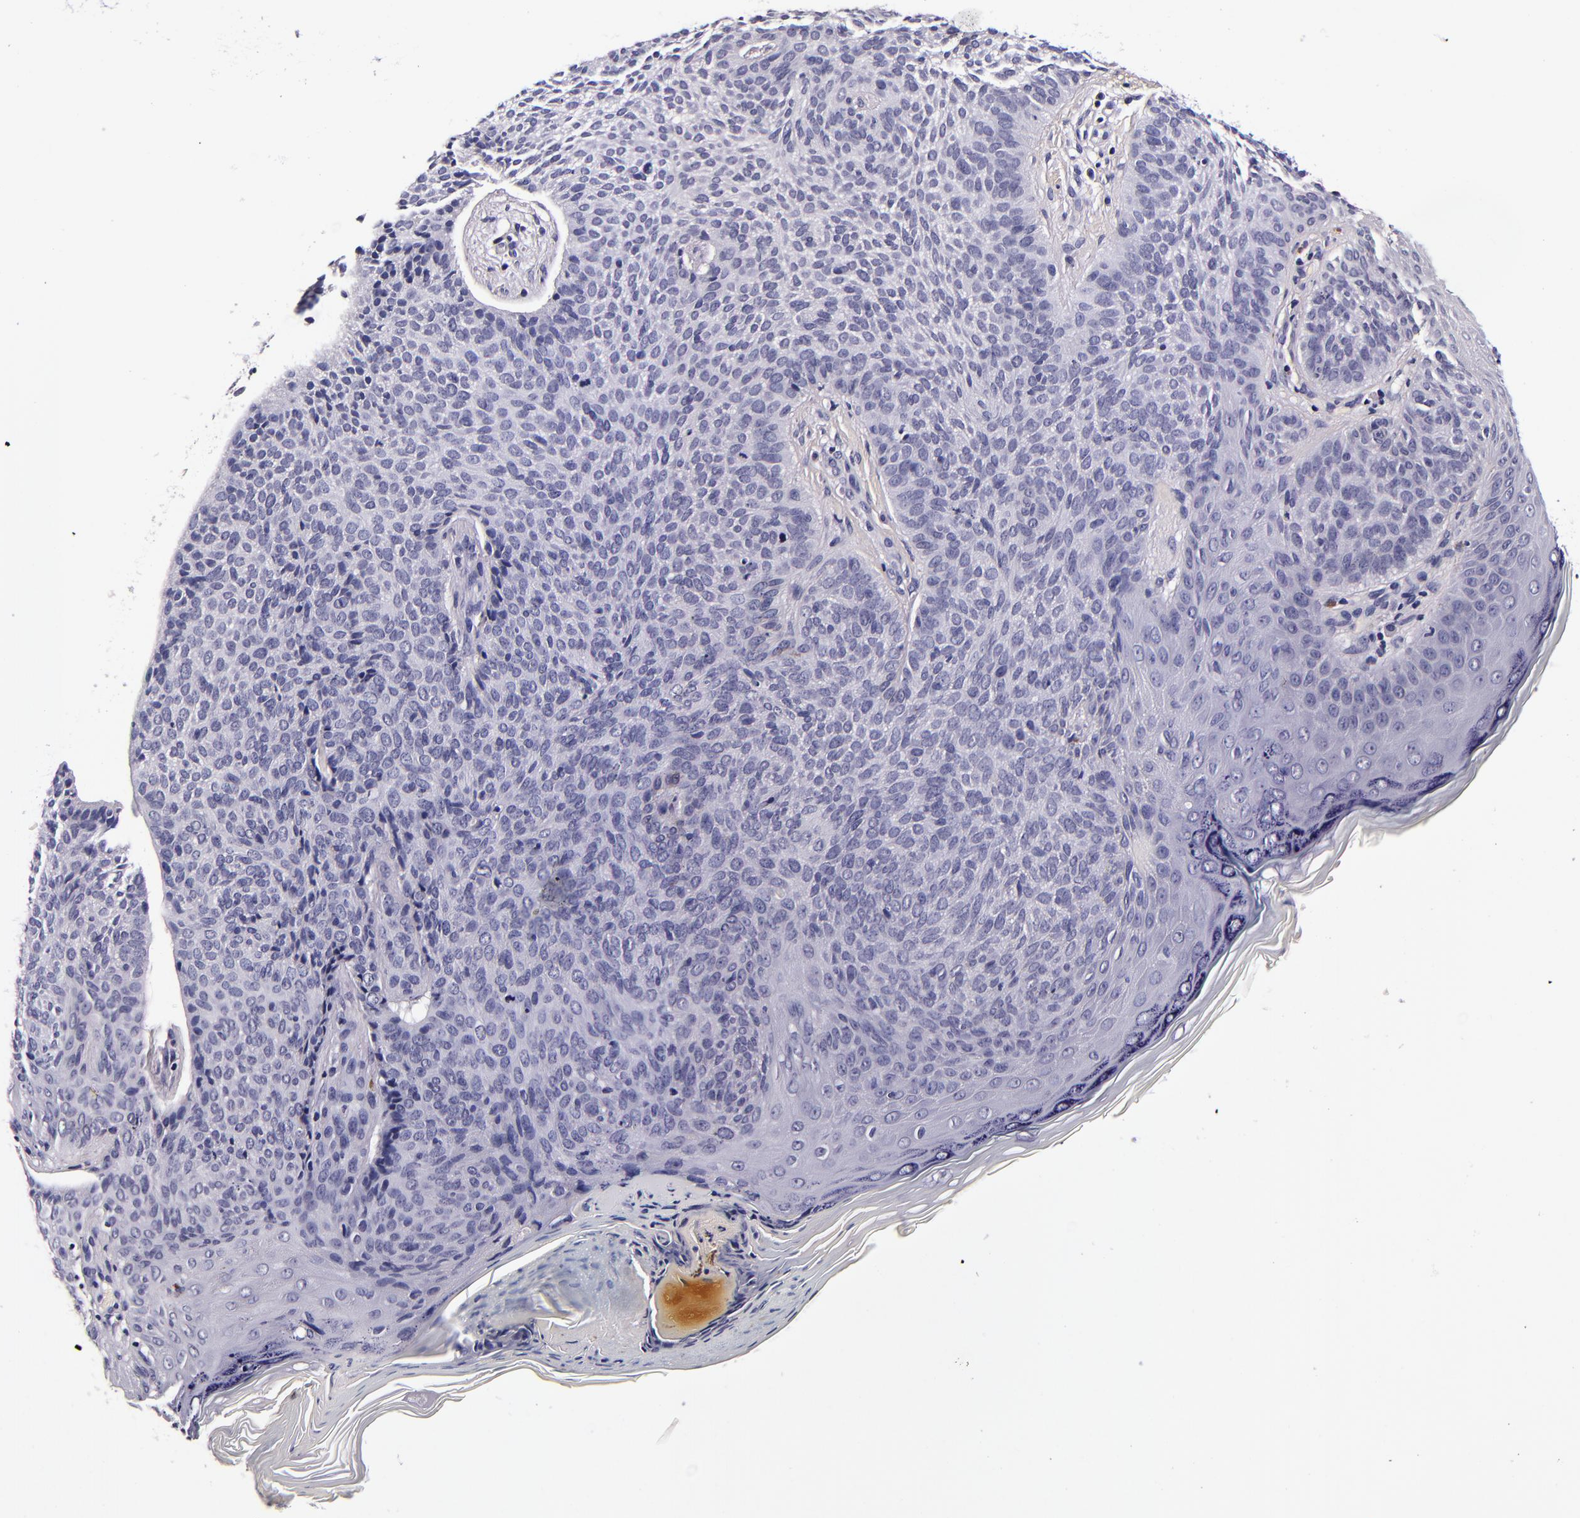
{"staining": {"intensity": "negative", "quantity": "none", "location": "none"}, "tissue": "skin cancer", "cell_type": "Tumor cells", "image_type": "cancer", "snomed": [{"axis": "morphology", "description": "Basal cell carcinoma"}, {"axis": "topography", "description": "Skin"}], "caption": "There is no significant positivity in tumor cells of basal cell carcinoma (skin).", "gene": "FBN1", "patient": {"sex": "female", "age": 78}}